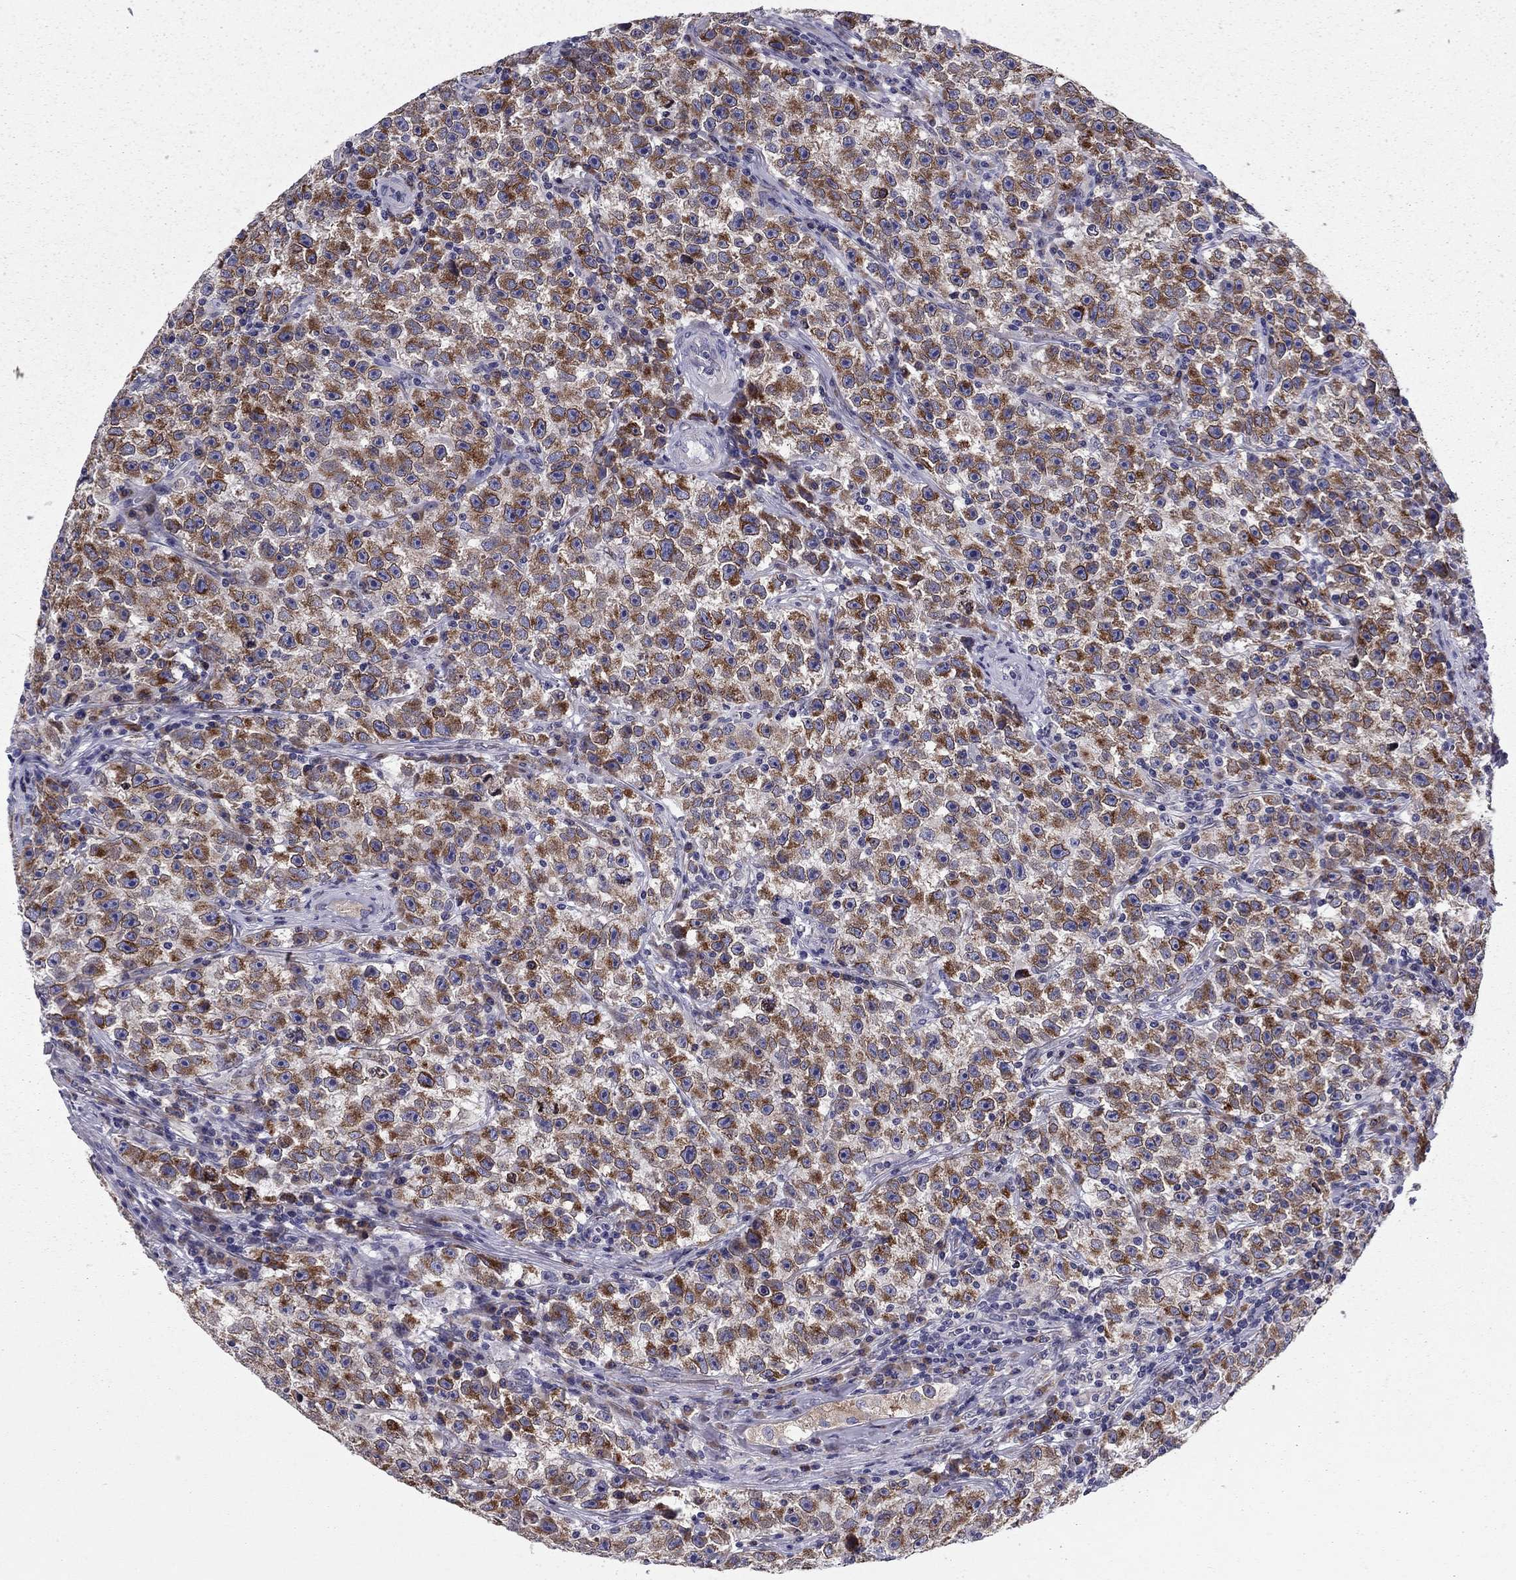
{"staining": {"intensity": "strong", "quantity": ">75%", "location": "cytoplasmic/membranous"}, "tissue": "testis cancer", "cell_type": "Tumor cells", "image_type": "cancer", "snomed": [{"axis": "morphology", "description": "Seminoma, NOS"}, {"axis": "topography", "description": "Testis"}], "caption": "A high amount of strong cytoplasmic/membranous staining is seen in about >75% of tumor cells in testis seminoma tissue. (IHC, brightfield microscopy, high magnification).", "gene": "TMED3", "patient": {"sex": "male", "age": 22}}